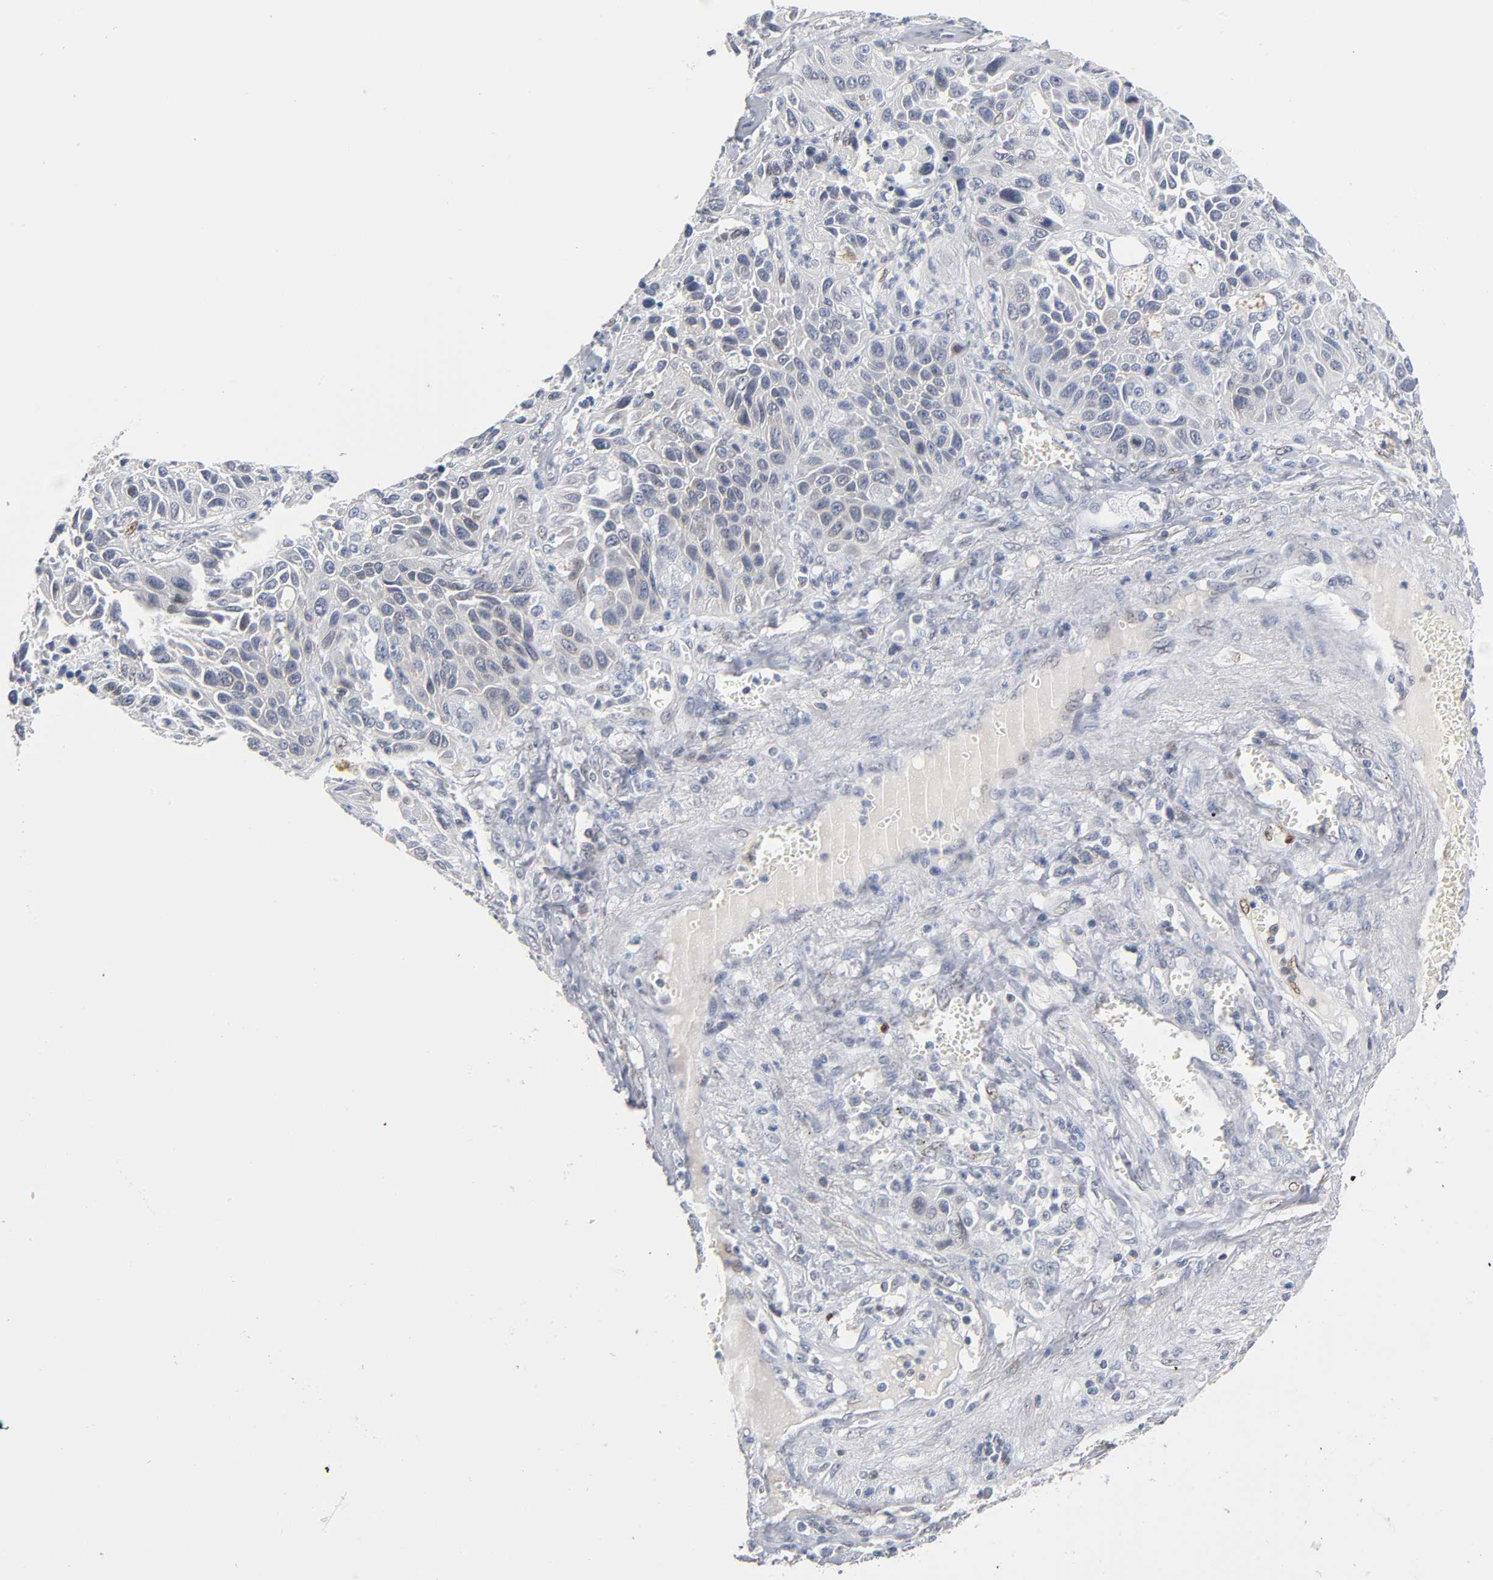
{"staining": {"intensity": "negative", "quantity": "none", "location": "none"}, "tissue": "lung cancer", "cell_type": "Tumor cells", "image_type": "cancer", "snomed": [{"axis": "morphology", "description": "Squamous cell carcinoma, NOS"}, {"axis": "topography", "description": "Lung"}], "caption": "The image demonstrates no staining of tumor cells in squamous cell carcinoma (lung).", "gene": "NFATC1", "patient": {"sex": "female", "age": 76}}